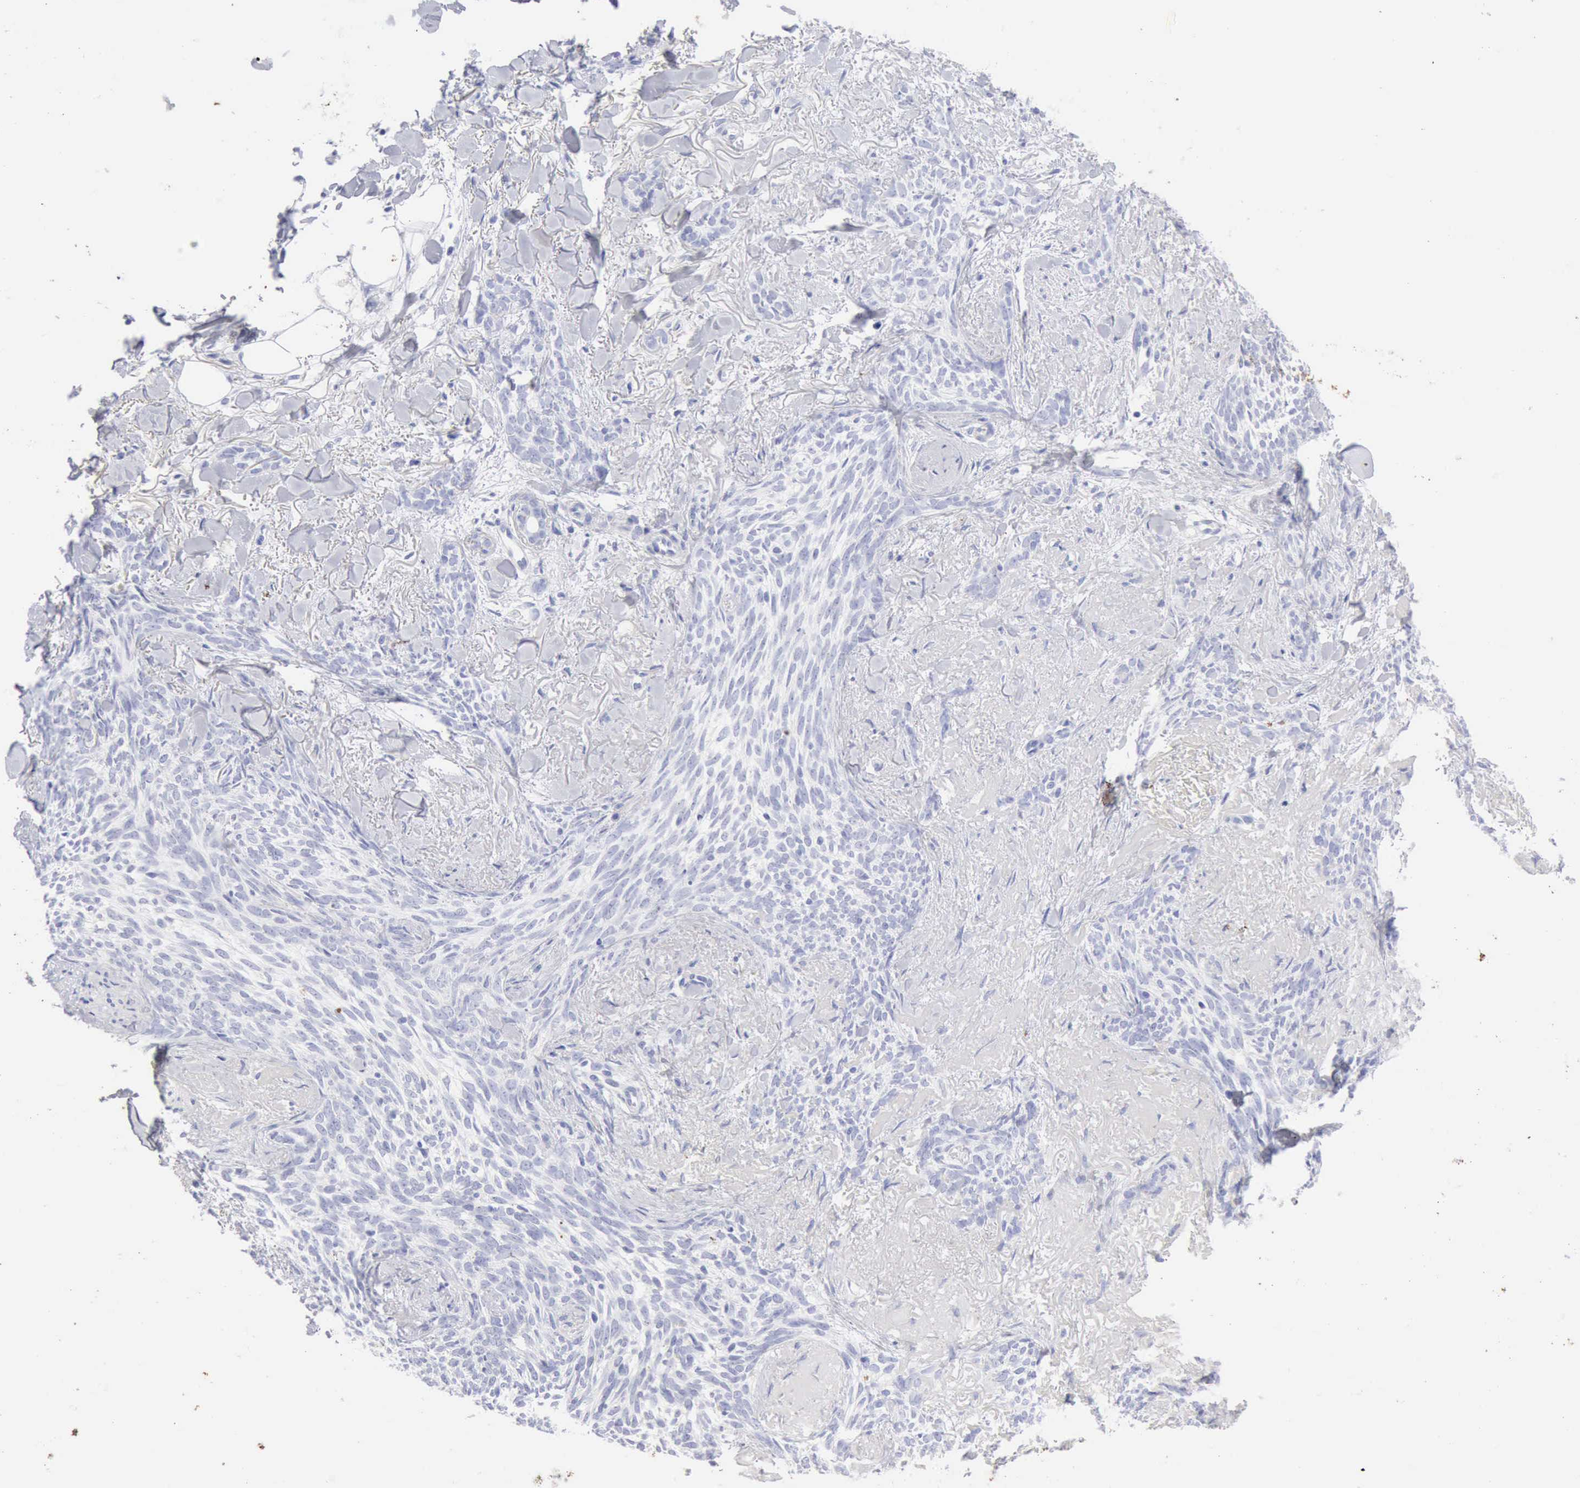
{"staining": {"intensity": "negative", "quantity": "none", "location": "none"}, "tissue": "skin cancer", "cell_type": "Tumor cells", "image_type": "cancer", "snomed": [{"axis": "morphology", "description": "Basal cell carcinoma"}, {"axis": "topography", "description": "Skin"}], "caption": "A high-resolution image shows immunohistochemistry staining of skin basal cell carcinoma, which reveals no significant expression in tumor cells.", "gene": "KRT10", "patient": {"sex": "female", "age": 81}}